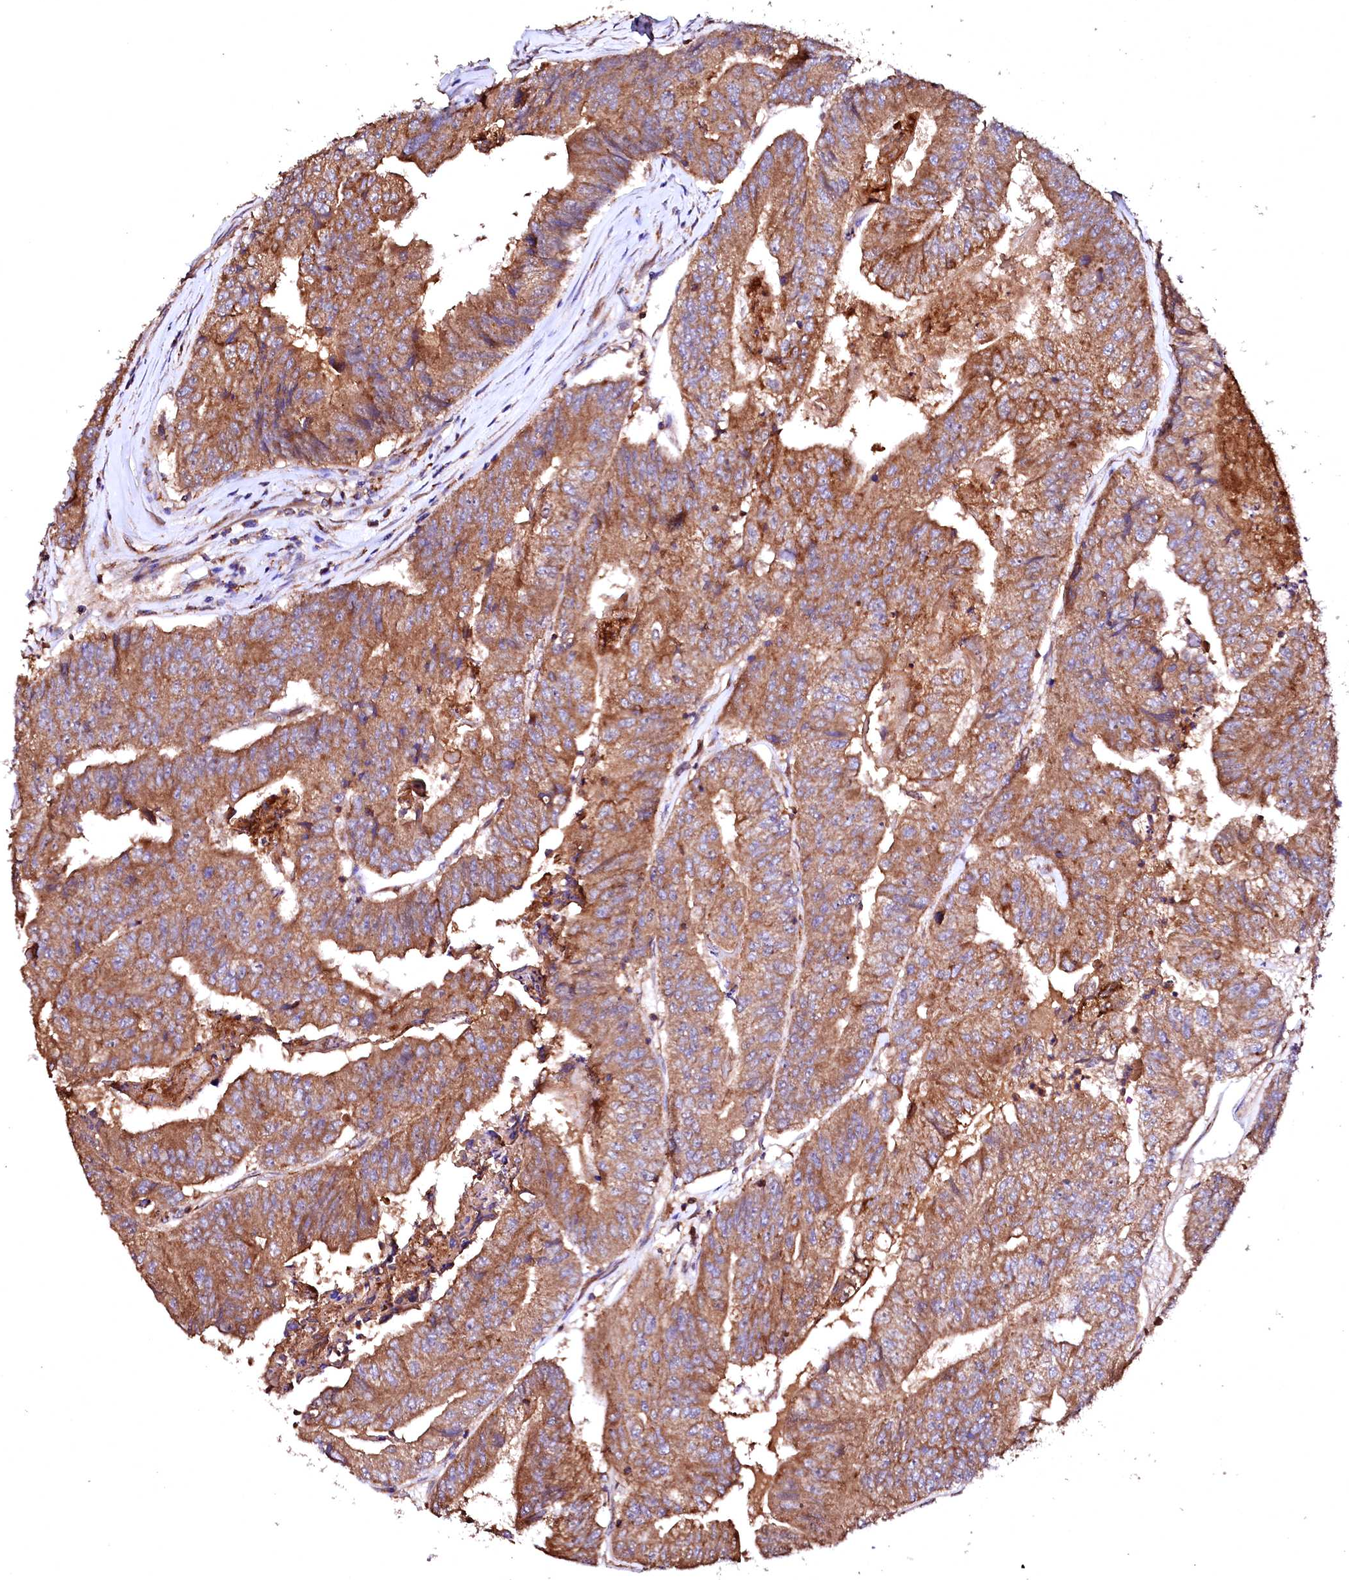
{"staining": {"intensity": "moderate", "quantity": ">75%", "location": "cytoplasmic/membranous"}, "tissue": "colorectal cancer", "cell_type": "Tumor cells", "image_type": "cancer", "snomed": [{"axis": "morphology", "description": "Adenocarcinoma, NOS"}, {"axis": "topography", "description": "Colon"}], "caption": "Immunohistochemistry (IHC) image of colorectal adenocarcinoma stained for a protein (brown), which exhibits medium levels of moderate cytoplasmic/membranous expression in about >75% of tumor cells.", "gene": "ST3GAL1", "patient": {"sex": "female", "age": 67}}